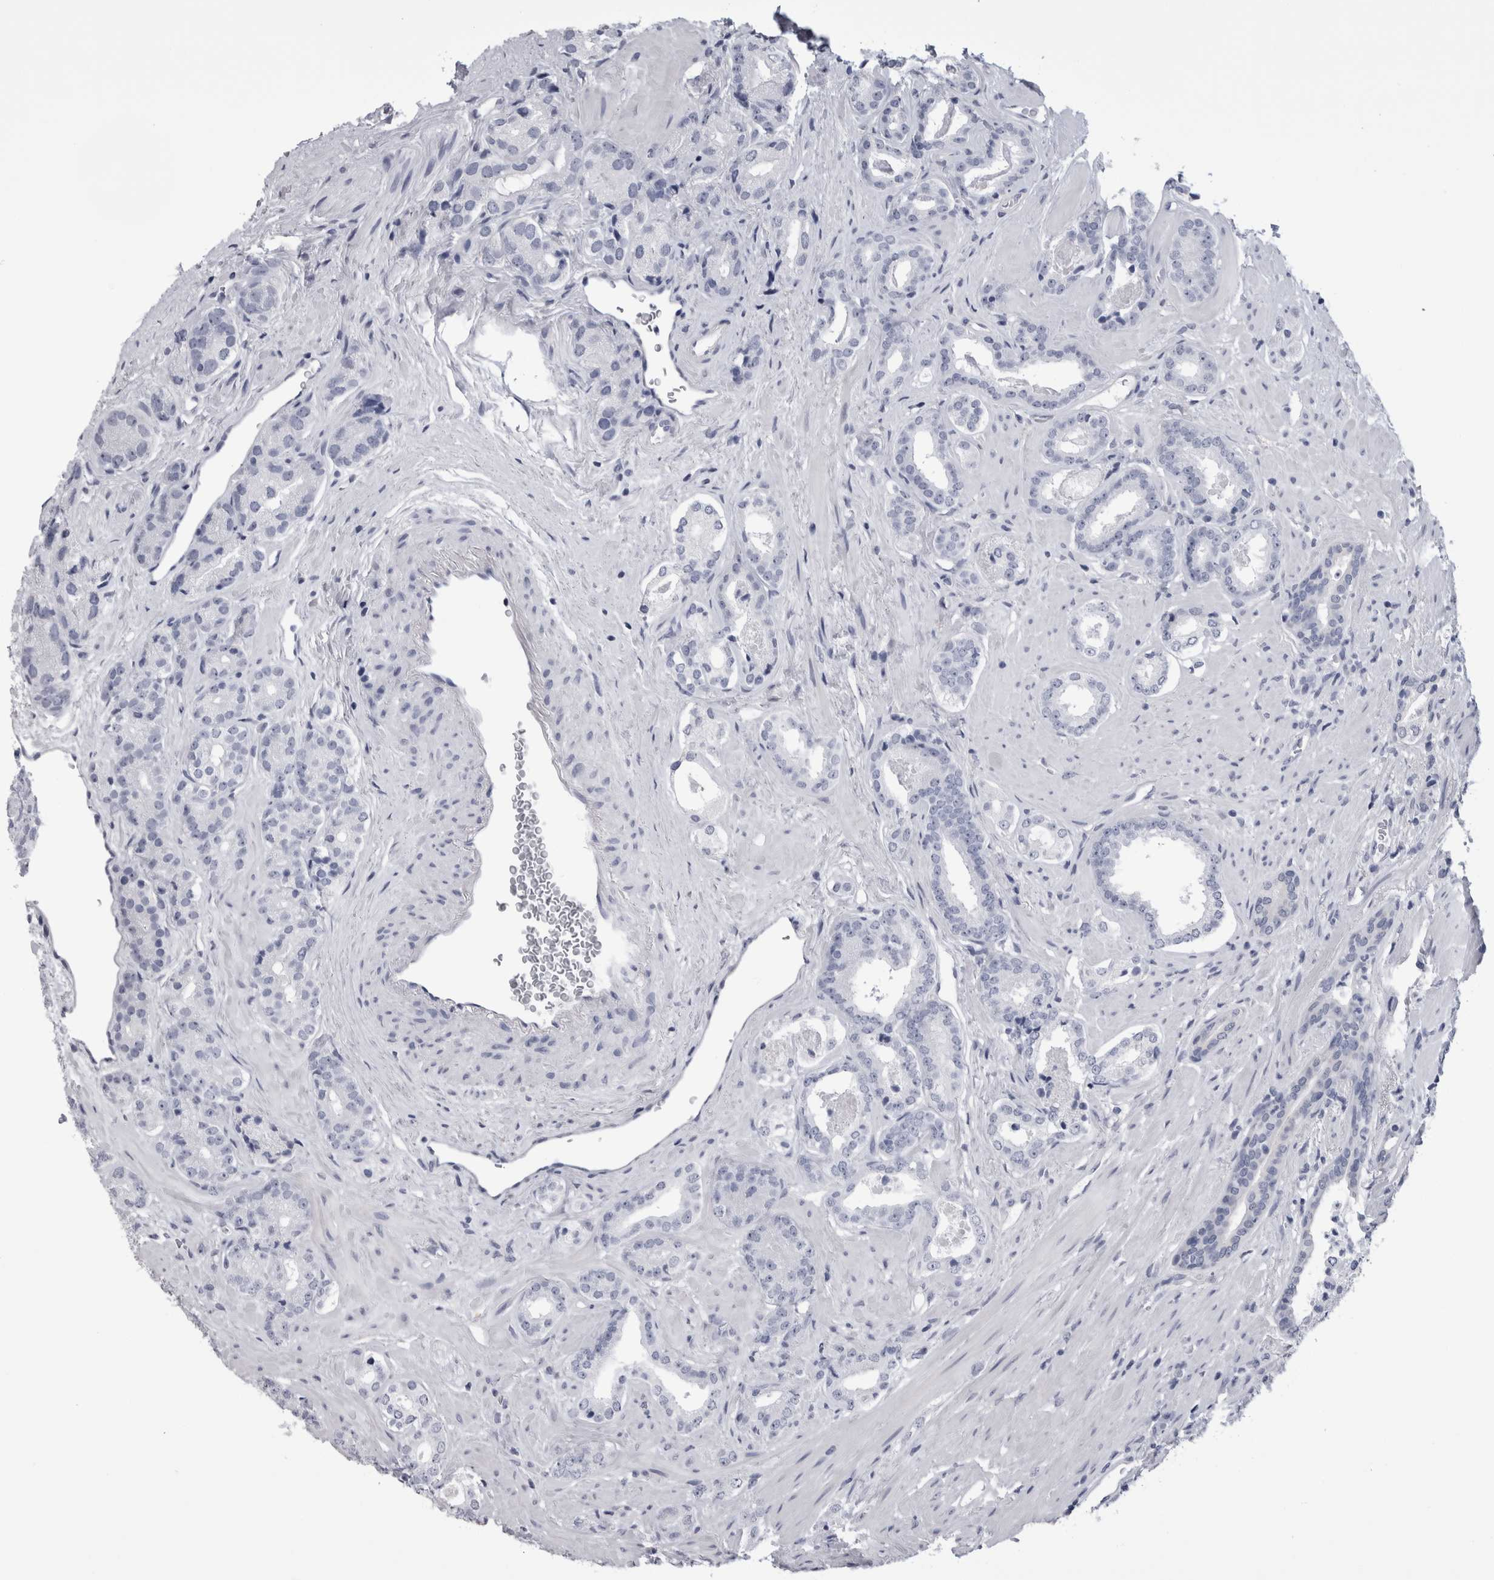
{"staining": {"intensity": "negative", "quantity": "none", "location": "none"}, "tissue": "prostate cancer", "cell_type": "Tumor cells", "image_type": "cancer", "snomed": [{"axis": "morphology", "description": "Adenocarcinoma, High grade"}, {"axis": "topography", "description": "Prostate"}], "caption": "Tumor cells show no significant positivity in high-grade adenocarcinoma (prostate). (Stains: DAB immunohistochemistry (IHC) with hematoxylin counter stain, Microscopy: brightfield microscopy at high magnification).", "gene": "AFMID", "patient": {"sex": "male", "age": 71}}